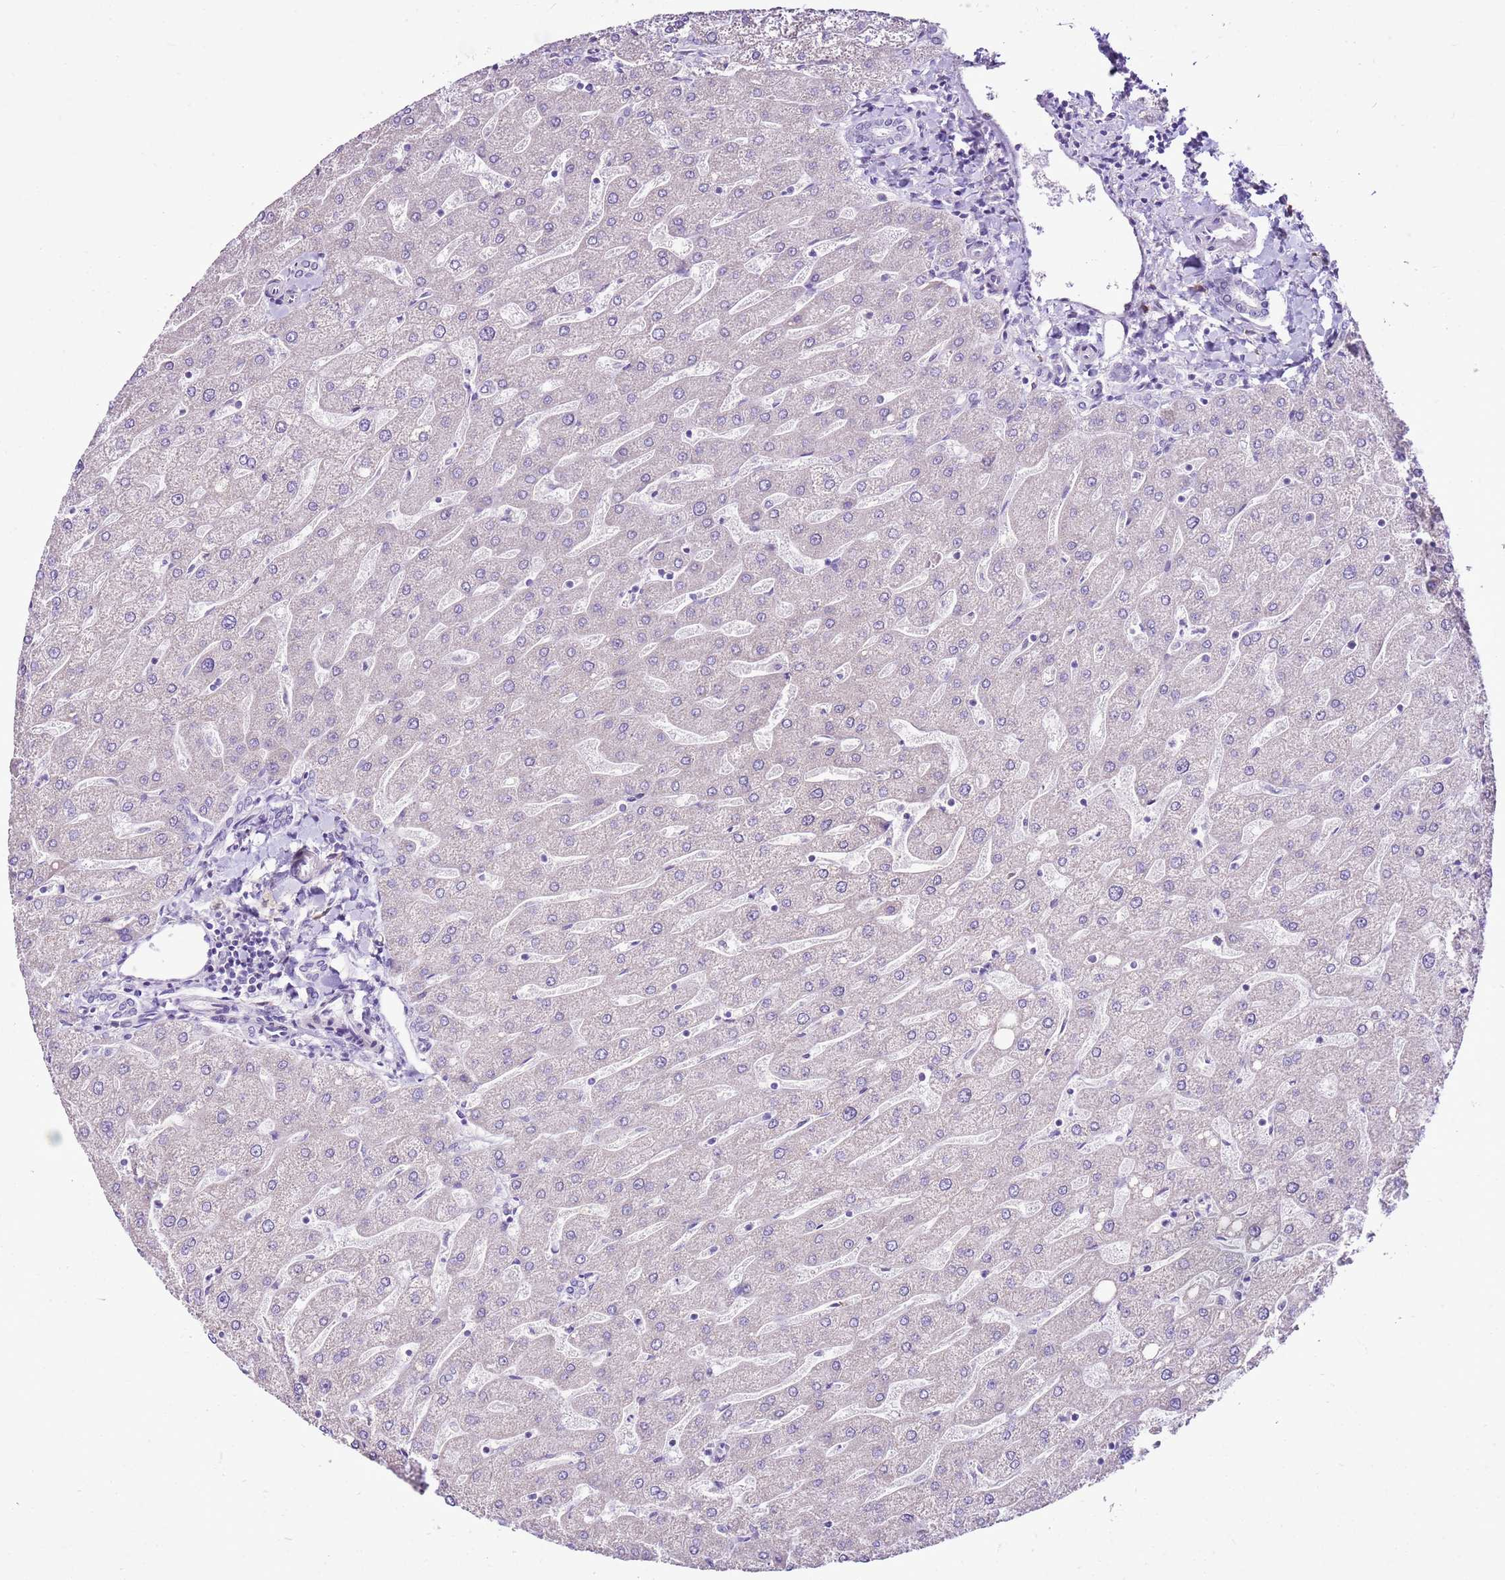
{"staining": {"intensity": "negative", "quantity": "none", "location": "none"}, "tissue": "liver", "cell_type": "Cholangiocytes", "image_type": "normal", "snomed": [{"axis": "morphology", "description": "Normal tissue, NOS"}, {"axis": "topography", "description": "Liver"}], "caption": "Liver stained for a protein using IHC exhibits no expression cholangiocytes.", "gene": "SLC38A5", "patient": {"sex": "male", "age": 67}}